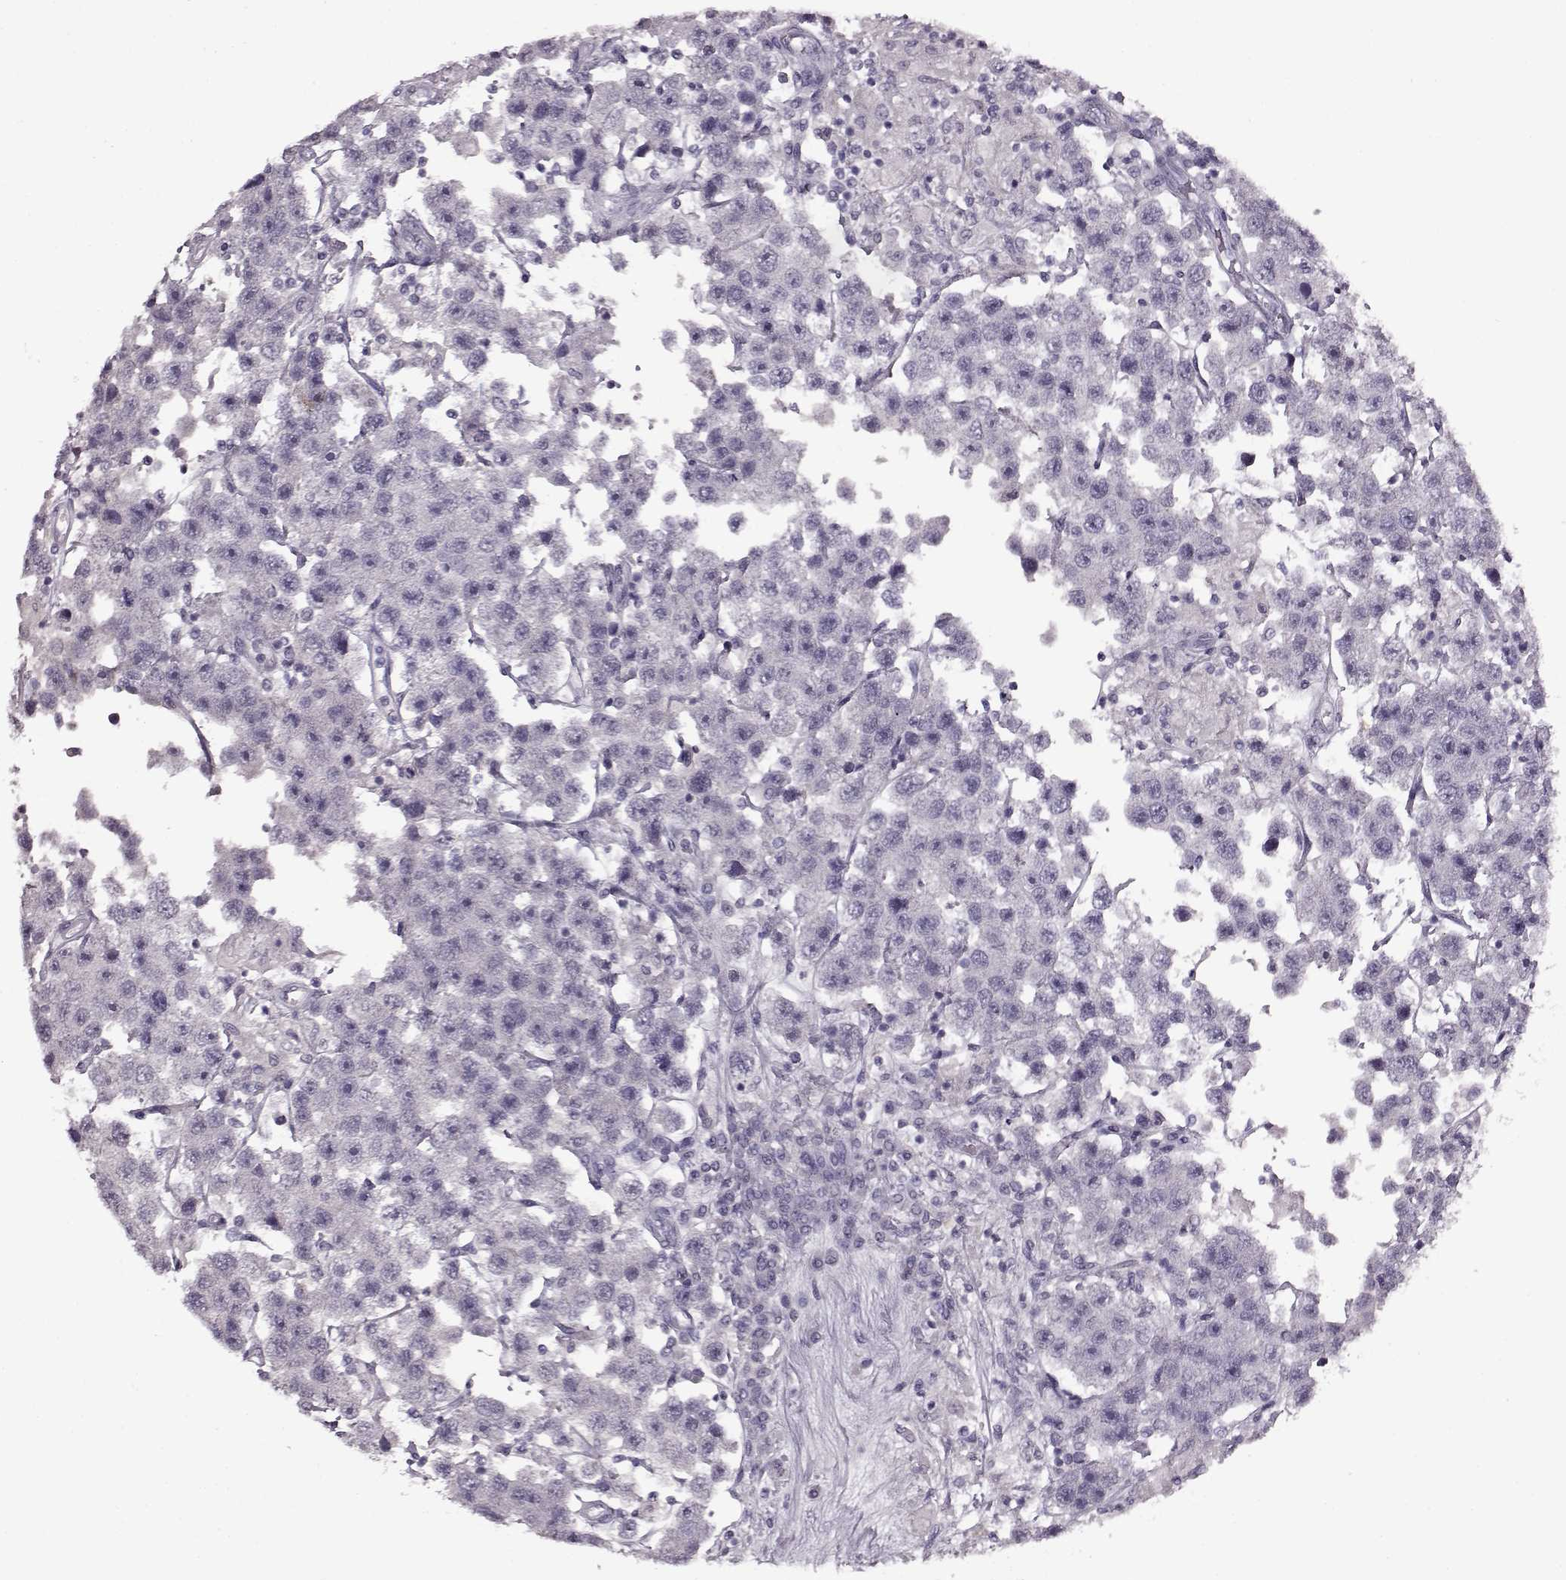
{"staining": {"intensity": "negative", "quantity": "none", "location": "none"}, "tissue": "testis cancer", "cell_type": "Tumor cells", "image_type": "cancer", "snomed": [{"axis": "morphology", "description": "Seminoma, NOS"}, {"axis": "topography", "description": "Testis"}], "caption": "A photomicrograph of human testis seminoma is negative for staining in tumor cells.", "gene": "FSHB", "patient": {"sex": "male", "age": 45}}